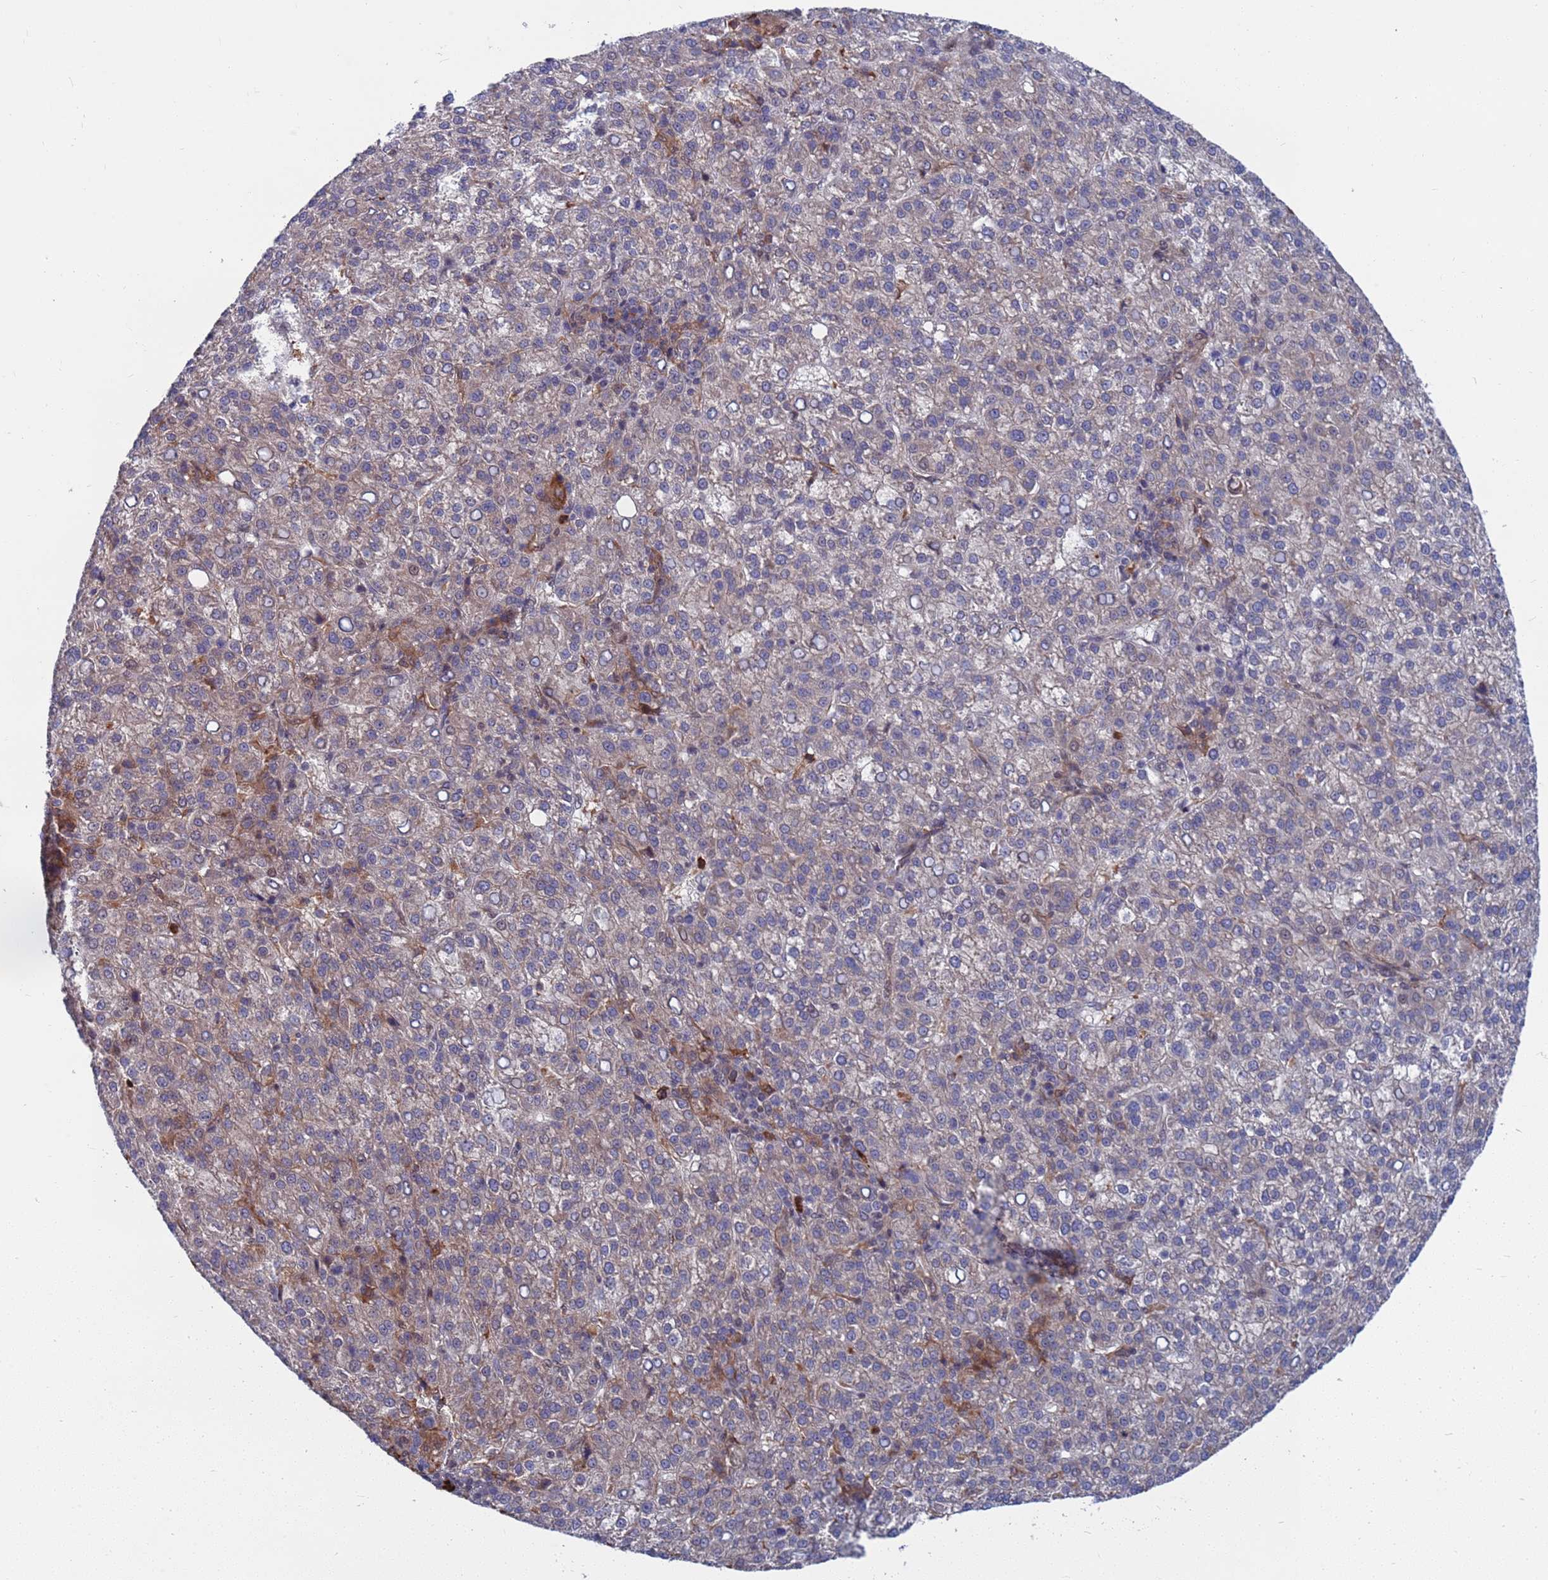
{"staining": {"intensity": "negative", "quantity": "none", "location": "none"}, "tissue": "liver cancer", "cell_type": "Tumor cells", "image_type": "cancer", "snomed": [{"axis": "morphology", "description": "Carcinoma, Hepatocellular, NOS"}, {"axis": "topography", "description": "Liver"}], "caption": "DAB immunohistochemical staining of human liver hepatocellular carcinoma exhibits no significant positivity in tumor cells. (DAB (3,3'-diaminobenzidine) immunohistochemistry, high magnification).", "gene": "TMBIM6", "patient": {"sex": "female", "age": 58}}